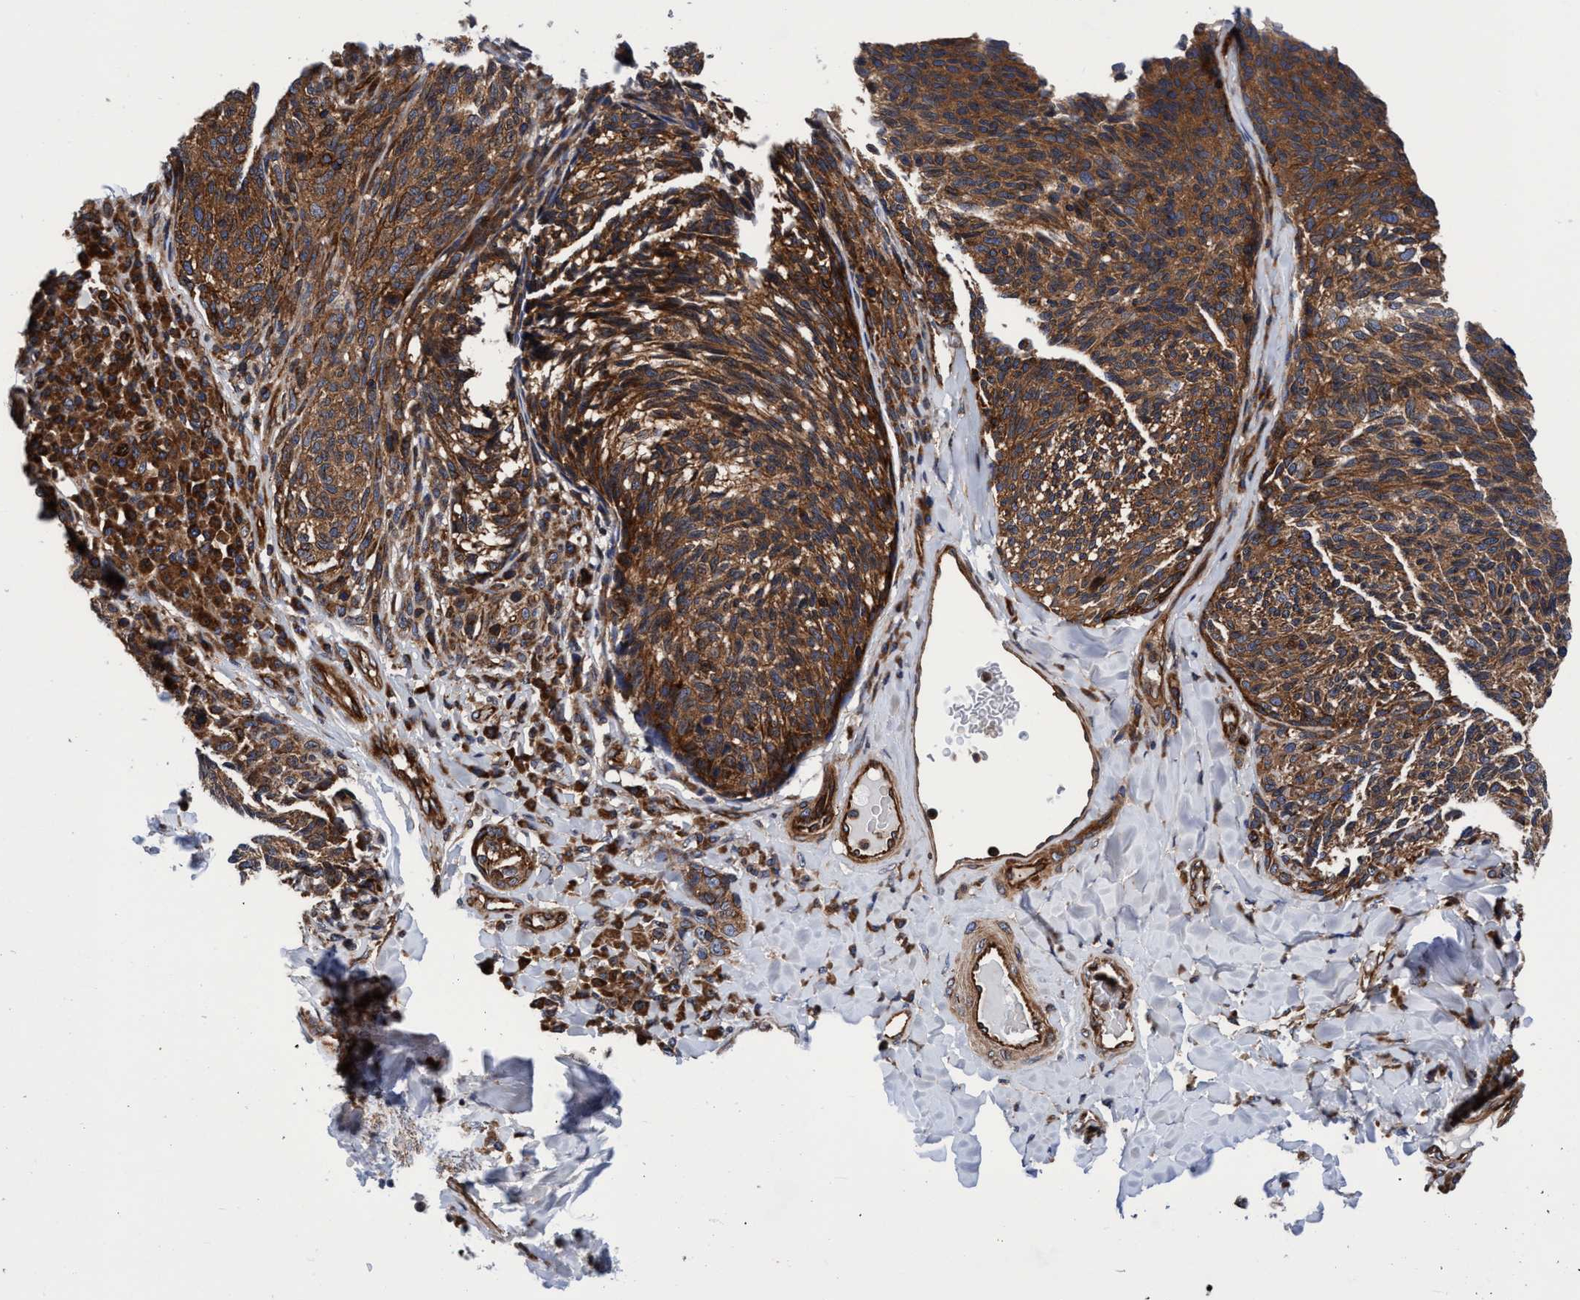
{"staining": {"intensity": "moderate", "quantity": ">75%", "location": "cytoplasmic/membranous"}, "tissue": "melanoma", "cell_type": "Tumor cells", "image_type": "cancer", "snomed": [{"axis": "morphology", "description": "Malignant melanoma, NOS"}, {"axis": "topography", "description": "Skin"}], "caption": "A brown stain labels moderate cytoplasmic/membranous positivity of a protein in malignant melanoma tumor cells. (Stains: DAB (3,3'-diaminobenzidine) in brown, nuclei in blue, Microscopy: brightfield microscopy at high magnification).", "gene": "MCM3AP", "patient": {"sex": "female", "age": 73}}